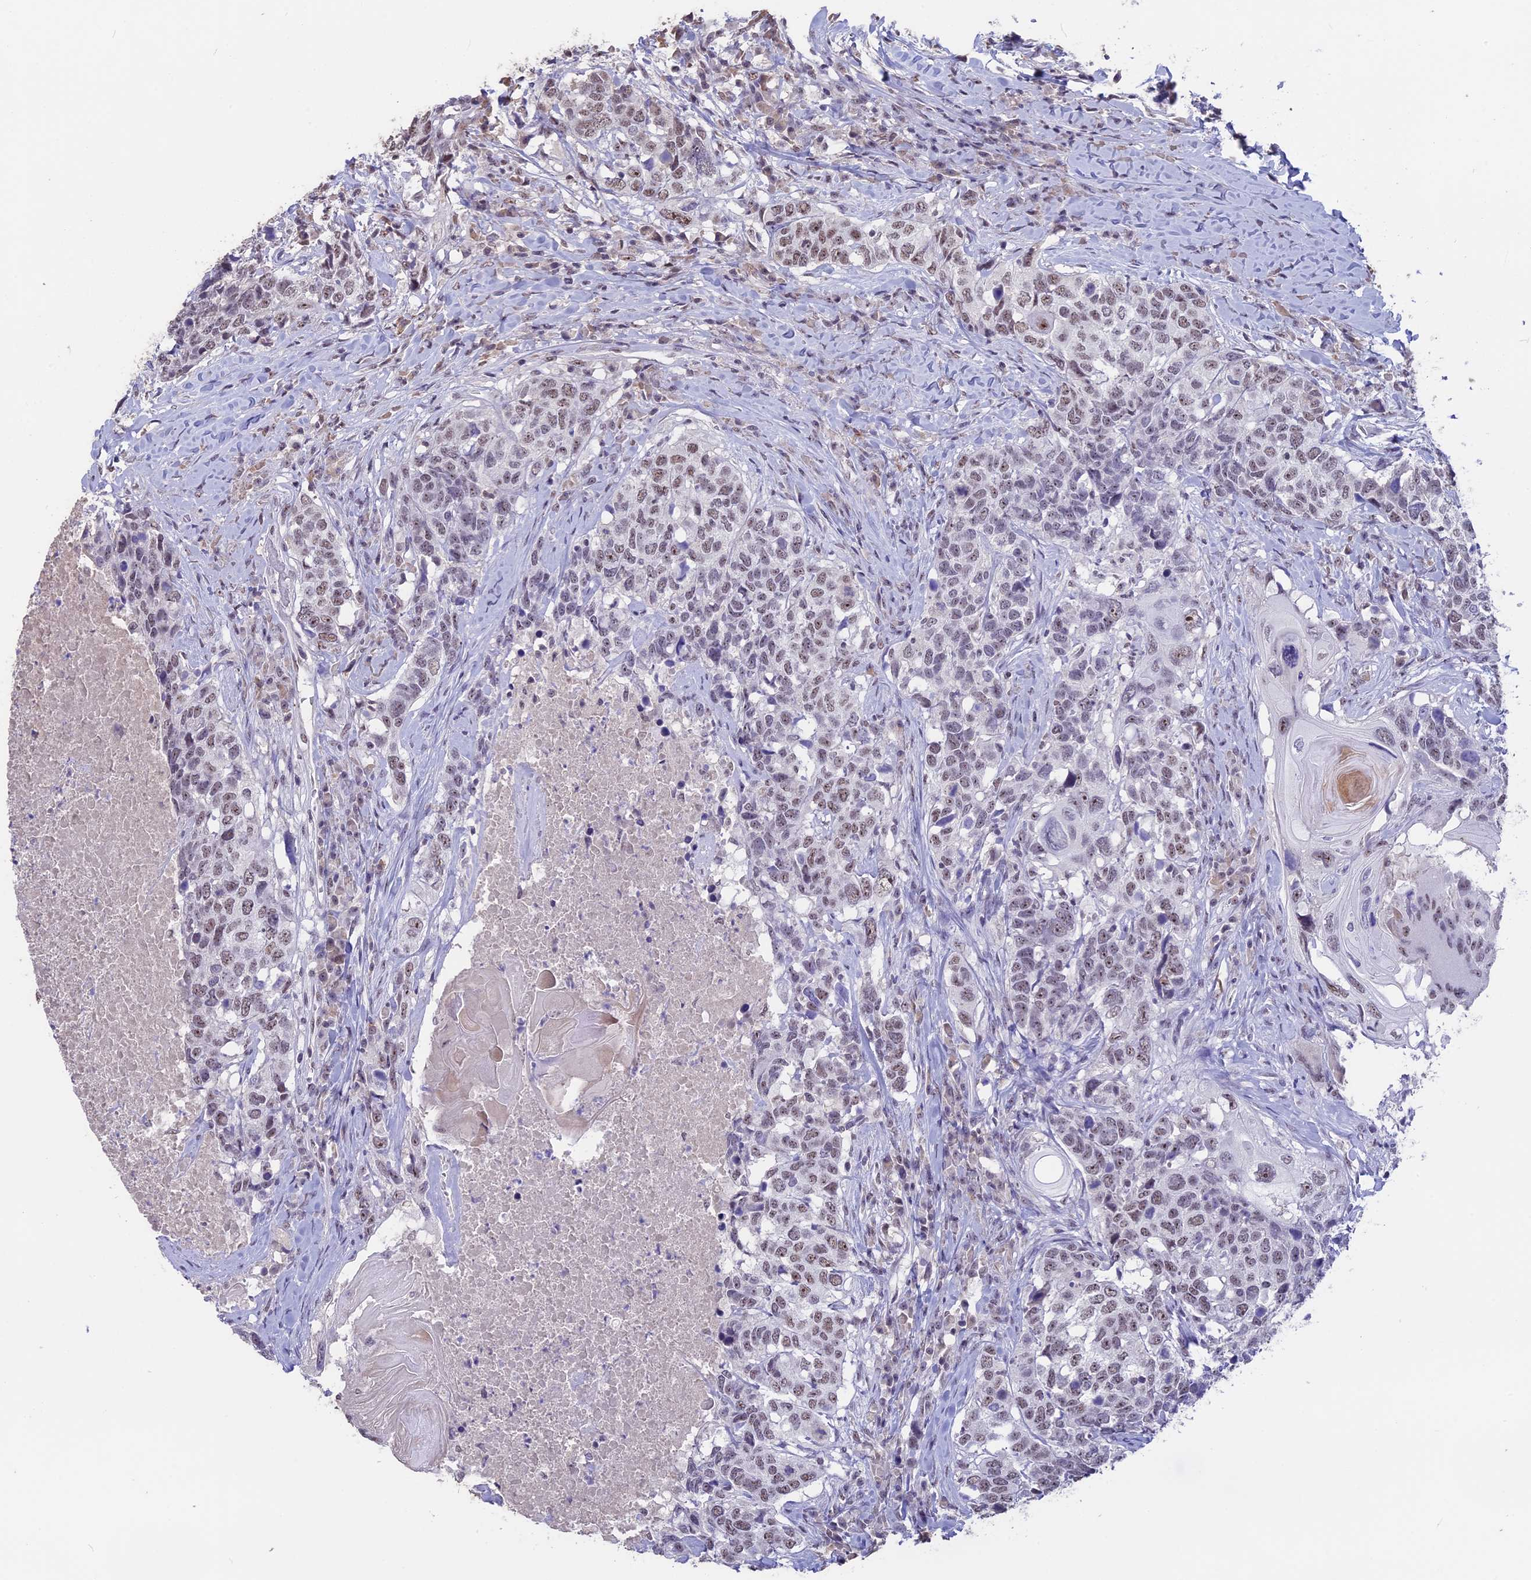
{"staining": {"intensity": "weak", "quantity": "25%-75%", "location": "nuclear"}, "tissue": "head and neck cancer", "cell_type": "Tumor cells", "image_type": "cancer", "snomed": [{"axis": "morphology", "description": "Squamous cell carcinoma, NOS"}, {"axis": "topography", "description": "Head-Neck"}], "caption": "This micrograph demonstrates immunohistochemistry staining of human squamous cell carcinoma (head and neck), with low weak nuclear positivity in about 25%-75% of tumor cells.", "gene": "SETD2", "patient": {"sex": "male", "age": 66}}